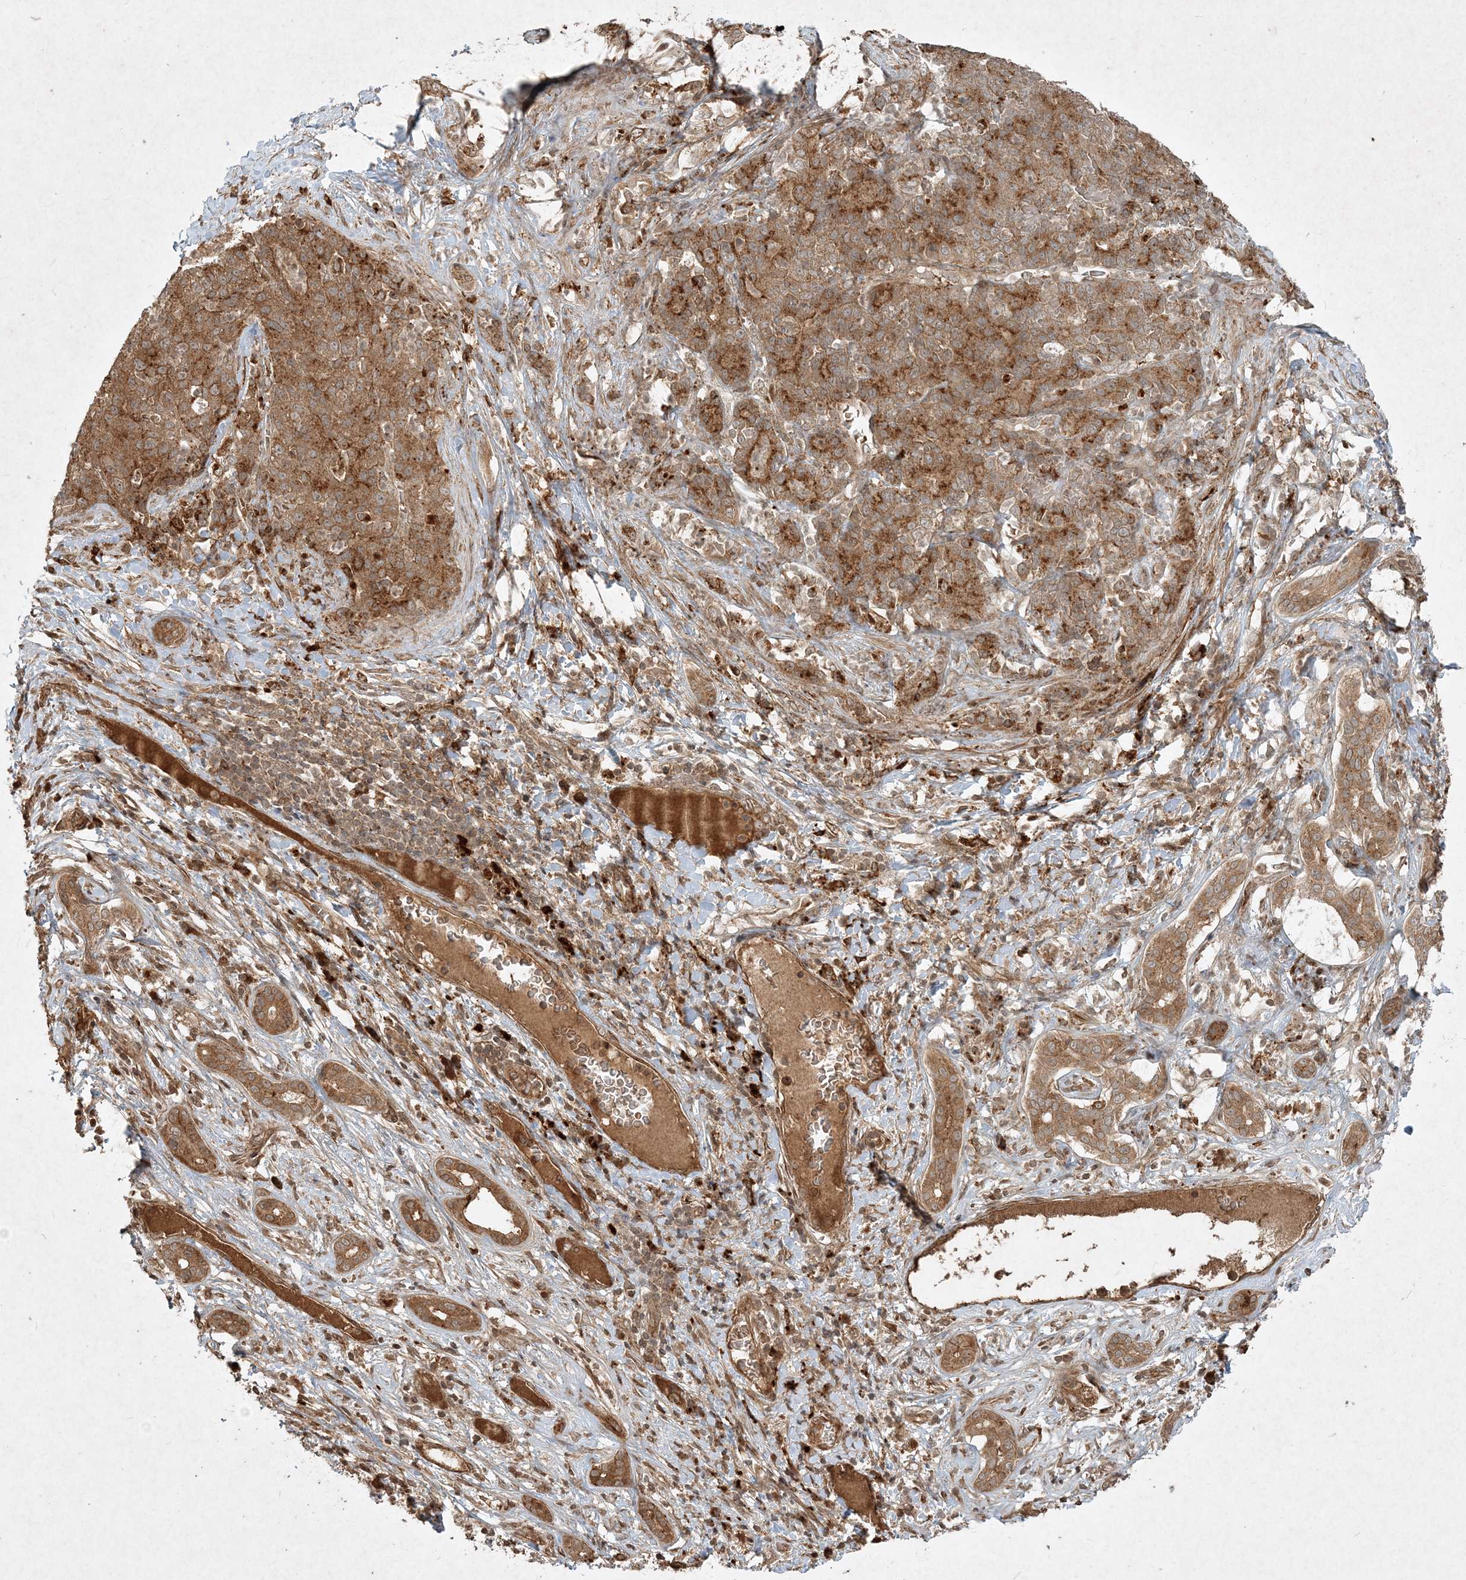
{"staining": {"intensity": "moderate", "quantity": "25%-75%", "location": "cytoplasmic/membranous"}, "tissue": "liver cancer", "cell_type": "Tumor cells", "image_type": "cancer", "snomed": [{"axis": "morphology", "description": "Carcinoma, Hepatocellular, NOS"}, {"axis": "topography", "description": "Liver"}], "caption": "Hepatocellular carcinoma (liver) was stained to show a protein in brown. There is medium levels of moderate cytoplasmic/membranous expression in approximately 25%-75% of tumor cells.", "gene": "NARS1", "patient": {"sex": "male", "age": 65}}